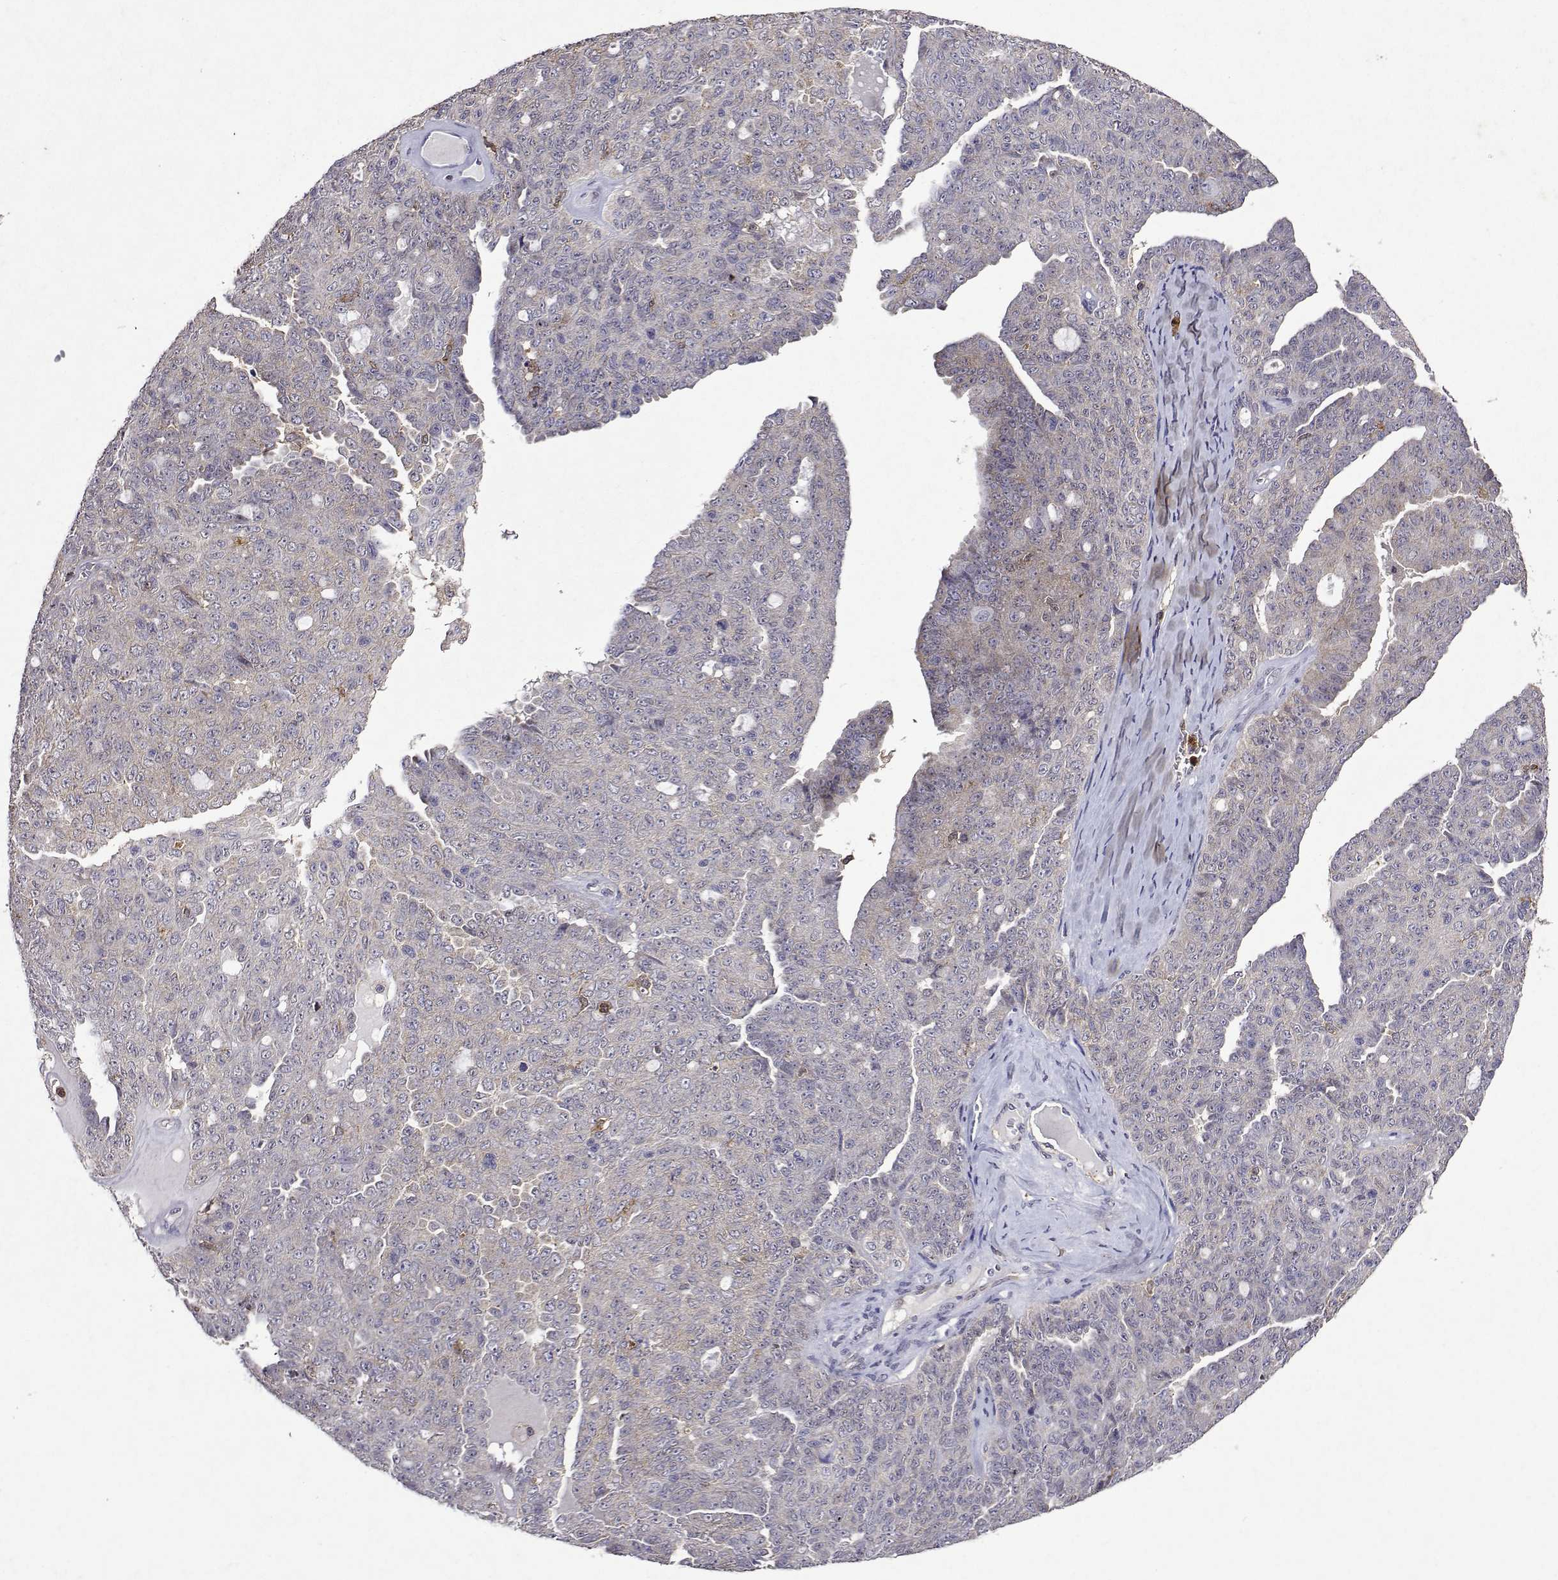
{"staining": {"intensity": "negative", "quantity": "none", "location": "none"}, "tissue": "ovarian cancer", "cell_type": "Tumor cells", "image_type": "cancer", "snomed": [{"axis": "morphology", "description": "Cystadenocarcinoma, serous, NOS"}, {"axis": "topography", "description": "Ovary"}], "caption": "Tumor cells show no significant expression in ovarian cancer (serous cystadenocarcinoma). (DAB (3,3'-diaminobenzidine) immunohistochemistry (IHC) visualized using brightfield microscopy, high magnification).", "gene": "APAF1", "patient": {"sex": "female", "age": 71}}